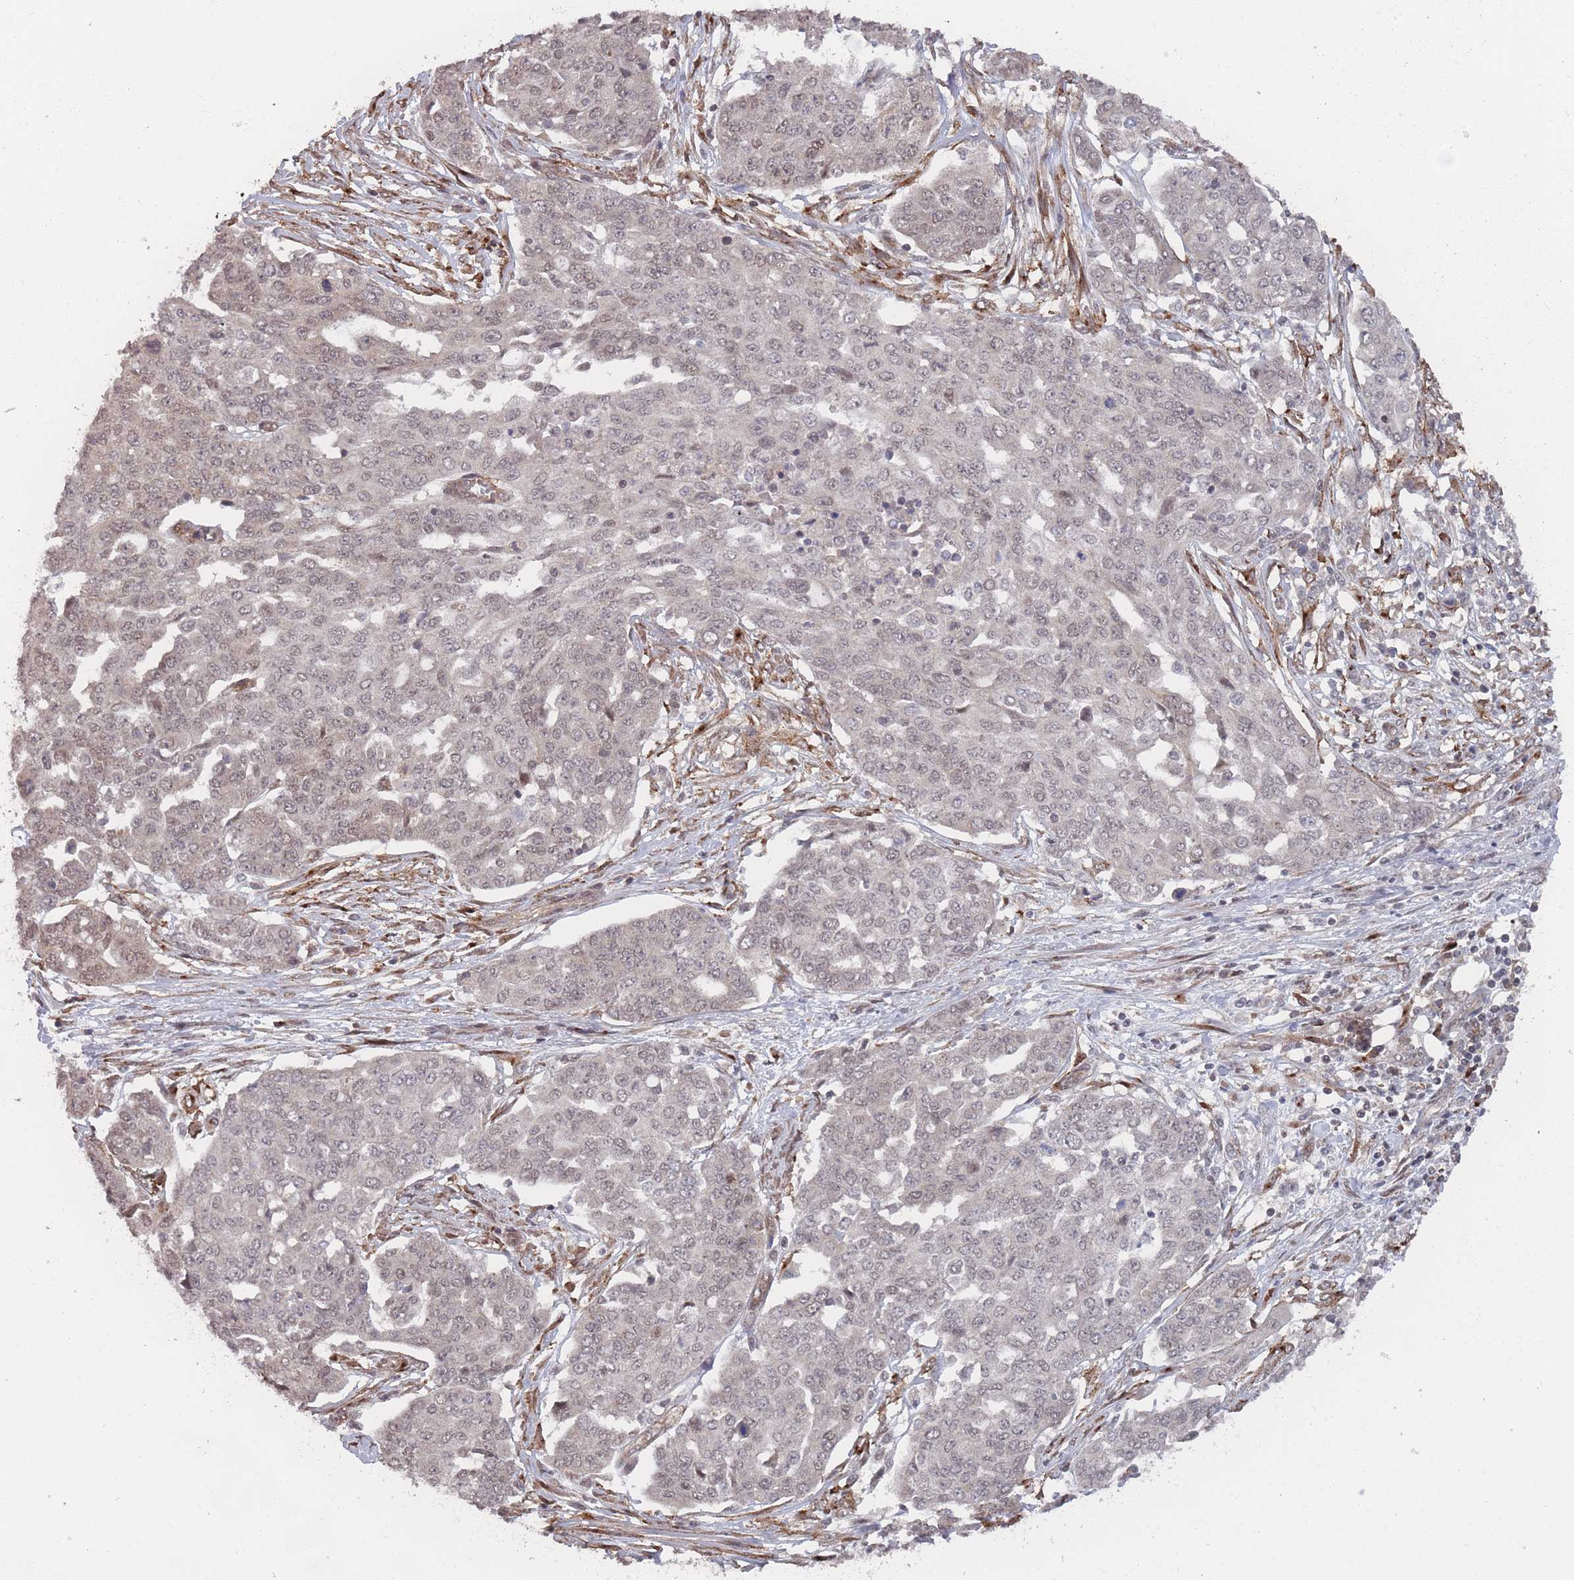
{"staining": {"intensity": "weak", "quantity": "25%-75%", "location": "nuclear"}, "tissue": "ovarian cancer", "cell_type": "Tumor cells", "image_type": "cancer", "snomed": [{"axis": "morphology", "description": "Cystadenocarcinoma, serous, NOS"}, {"axis": "topography", "description": "Soft tissue"}, {"axis": "topography", "description": "Ovary"}], "caption": "Immunohistochemistry of ovarian cancer reveals low levels of weak nuclear expression in about 25%-75% of tumor cells. The protein of interest is shown in brown color, while the nuclei are stained blue.", "gene": "CNTRL", "patient": {"sex": "female", "age": 57}}